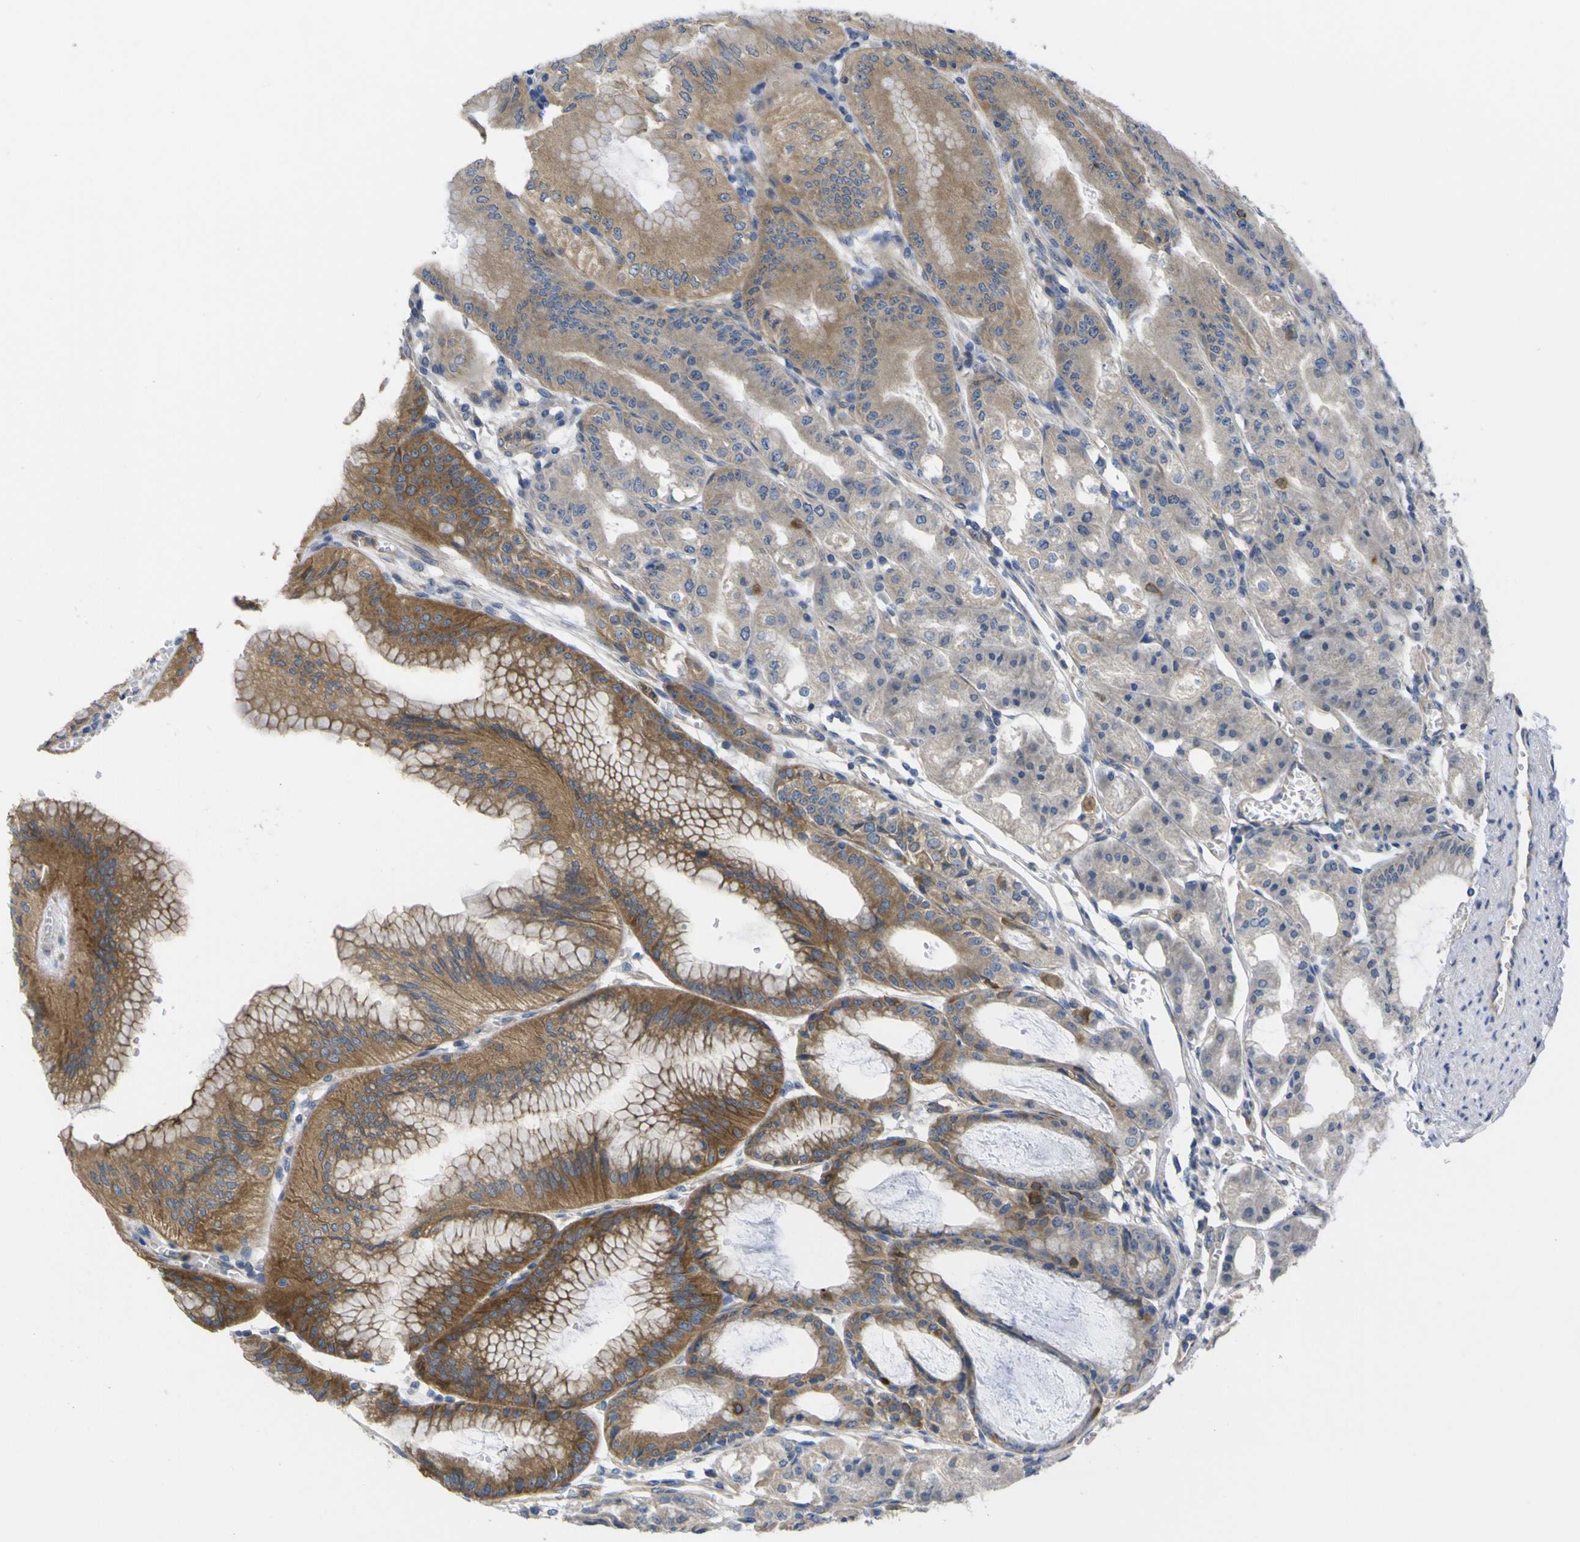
{"staining": {"intensity": "moderate", "quantity": ">75%", "location": "cytoplasmic/membranous"}, "tissue": "stomach", "cell_type": "Glandular cells", "image_type": "normal", "snomed": [{"axis": "morphology", "description": "Normal tissue, NOS"}, {"axis": "topography", "description": "Stomach, lower"}], "caption": "The image displays immunohistochemical staining of normal stomach. There is moderate cytoplasmic/membranous positivity is identified in about >75% of glandular cells.", "gene": "USH1C", "patient": {"sex": "male", "age": 71}}